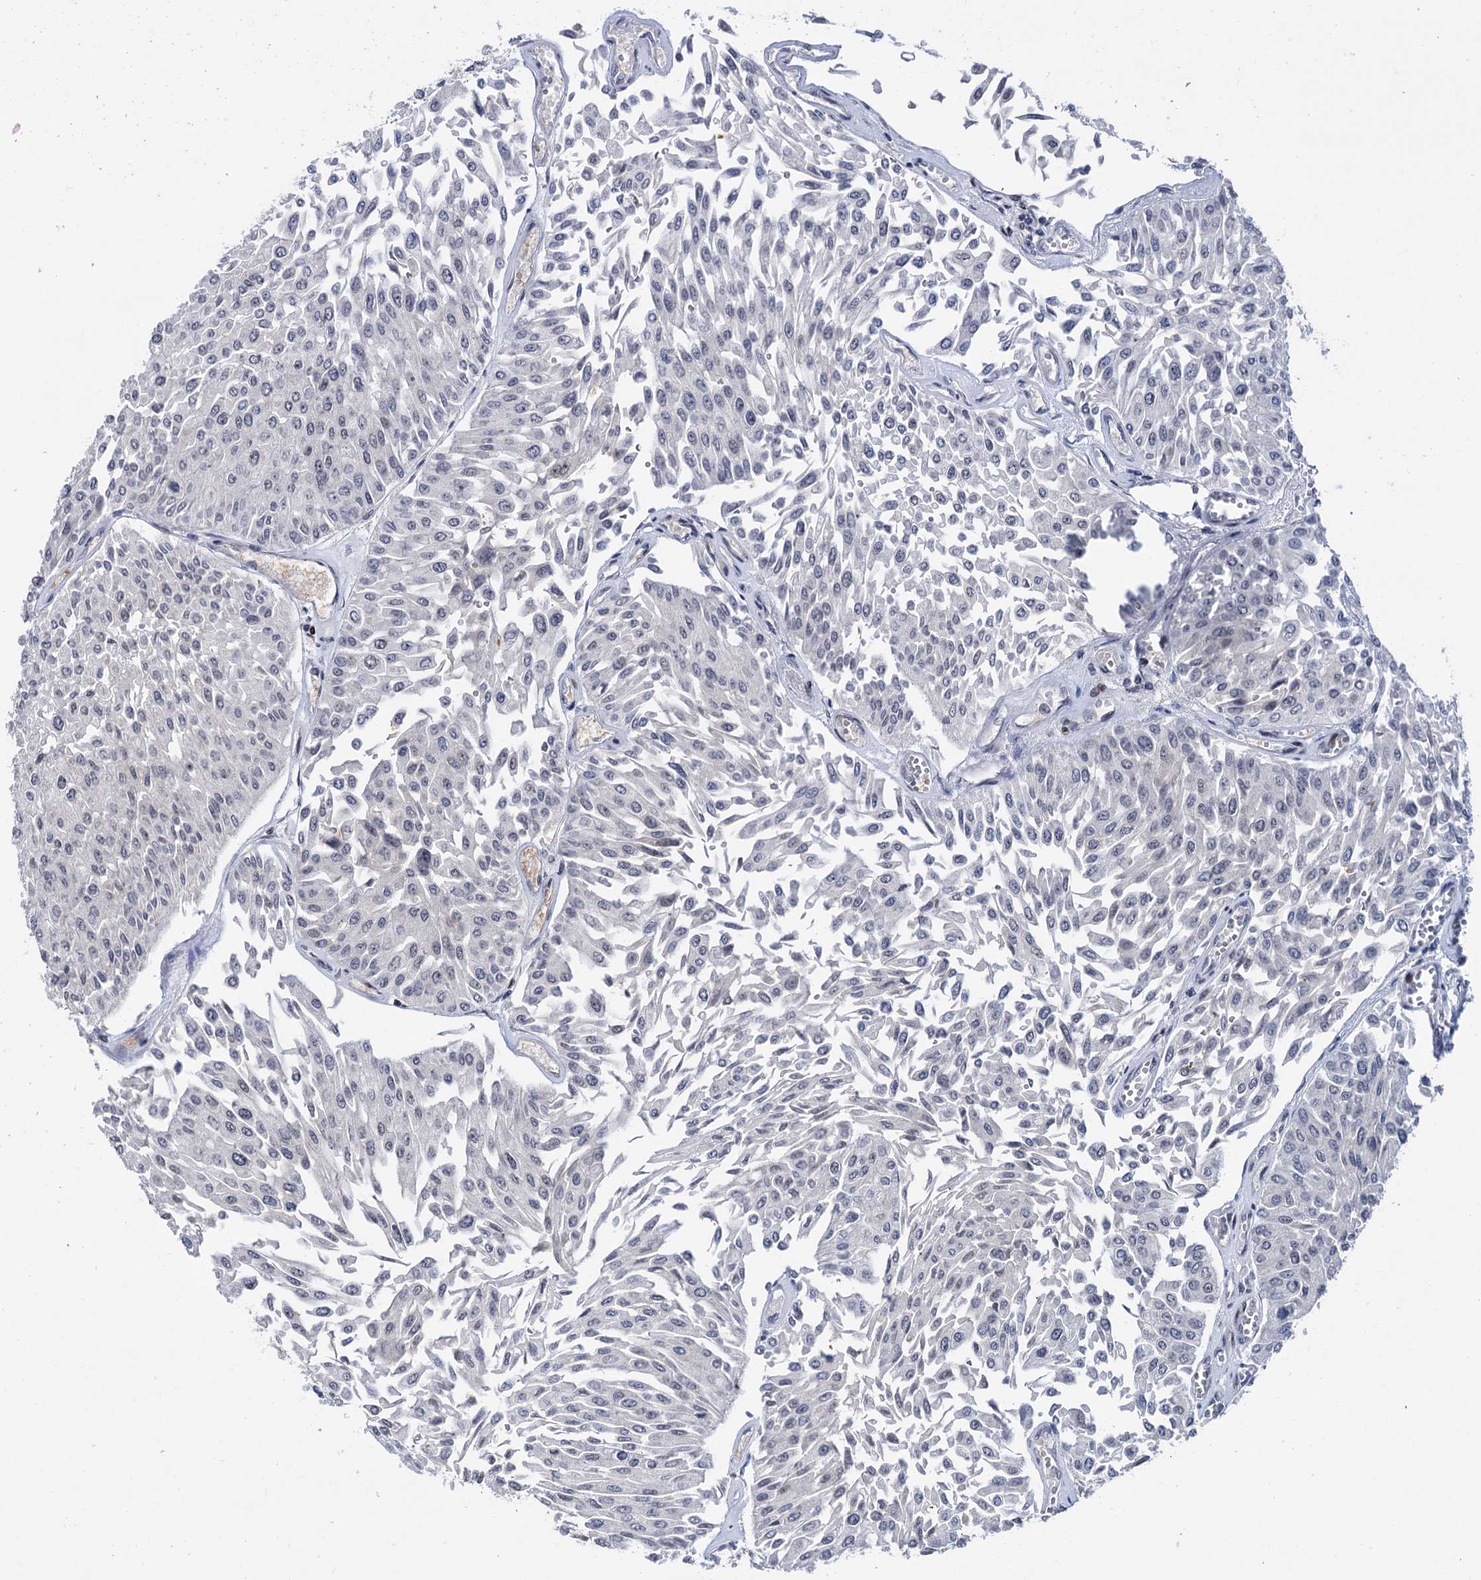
{"staining": {"intensity": "negative", "quantity": "none", "location": "none"}, "tissue": "urothelial cancer", "cell_type": "Tumor cells", "image_type": "cancer", "snomed": [{"axis": "morphology", "description": "Urothelial carcinoma, Low grade"}, {"axis": "topography", "description": "Urinary bladder"}], "caption": "Micrograph shows no protein expression in tumor cells of urothelial carcinoma (low-grade) tissue.", "gene": "ZCCHC10", "patient": {"sex": "male", "age": 67}}